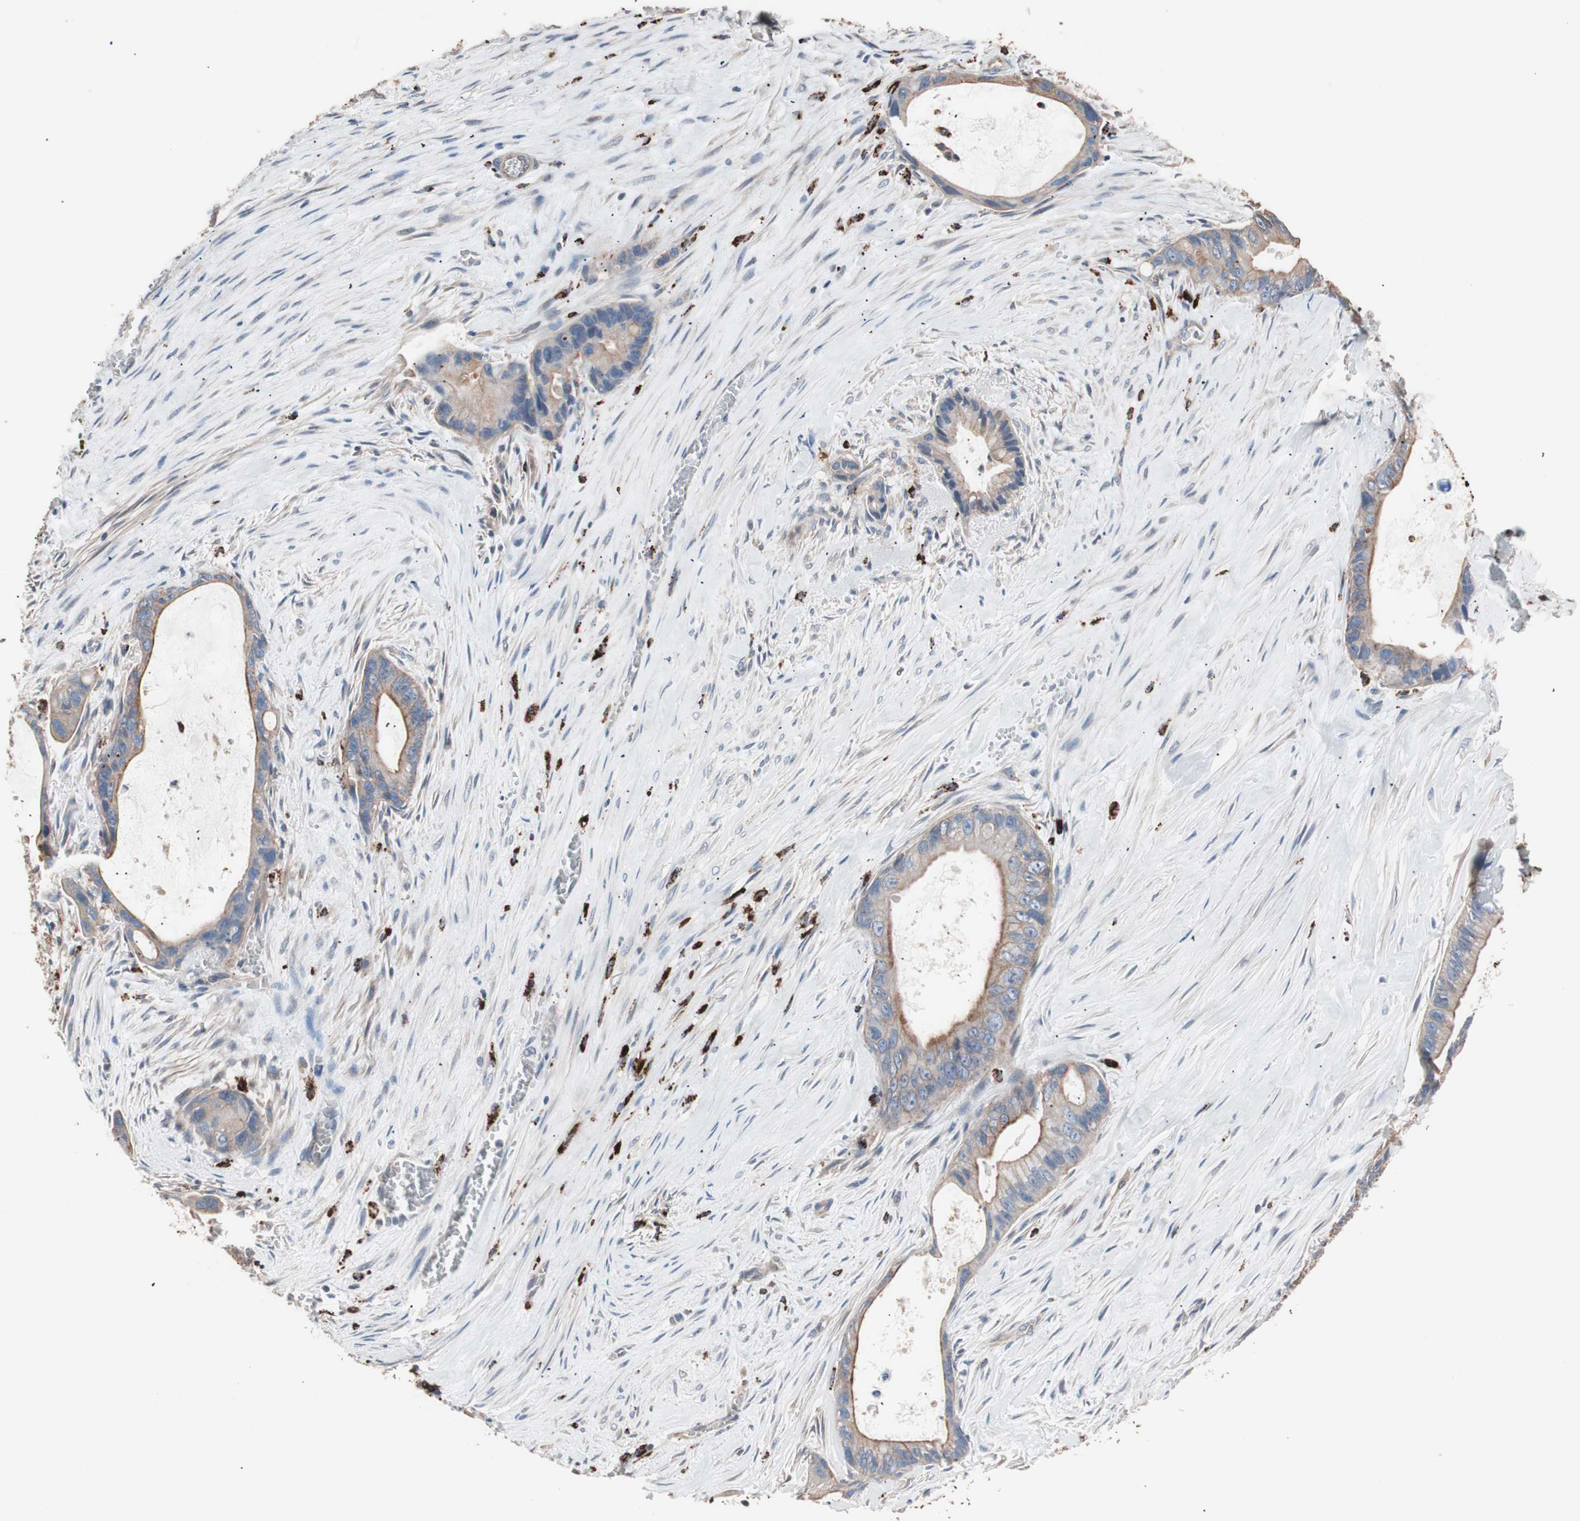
{"staining": {"intensity": "moderate", "quantity": "25%-75%", "location": "cytoplasmic/membranous"}, "tissue": "liver cancer", "cell_type": "Tumor cells", "image_type": "cancer", "snomed": [{"axis": "morphology", "description": "Cholangiocarcinoma"}, {"axis": "topography", "description": "Liver"}], "caption": "This histopathology image displays immunohistochemistry (IHC) staining of cholangiocarcinoma (liver), with medium moderate cytoplasmic/membranous expression in about 25%-75% of tumor cells.", "gene": "CCT3", "patient": {"sex": "female", "age": 55}}